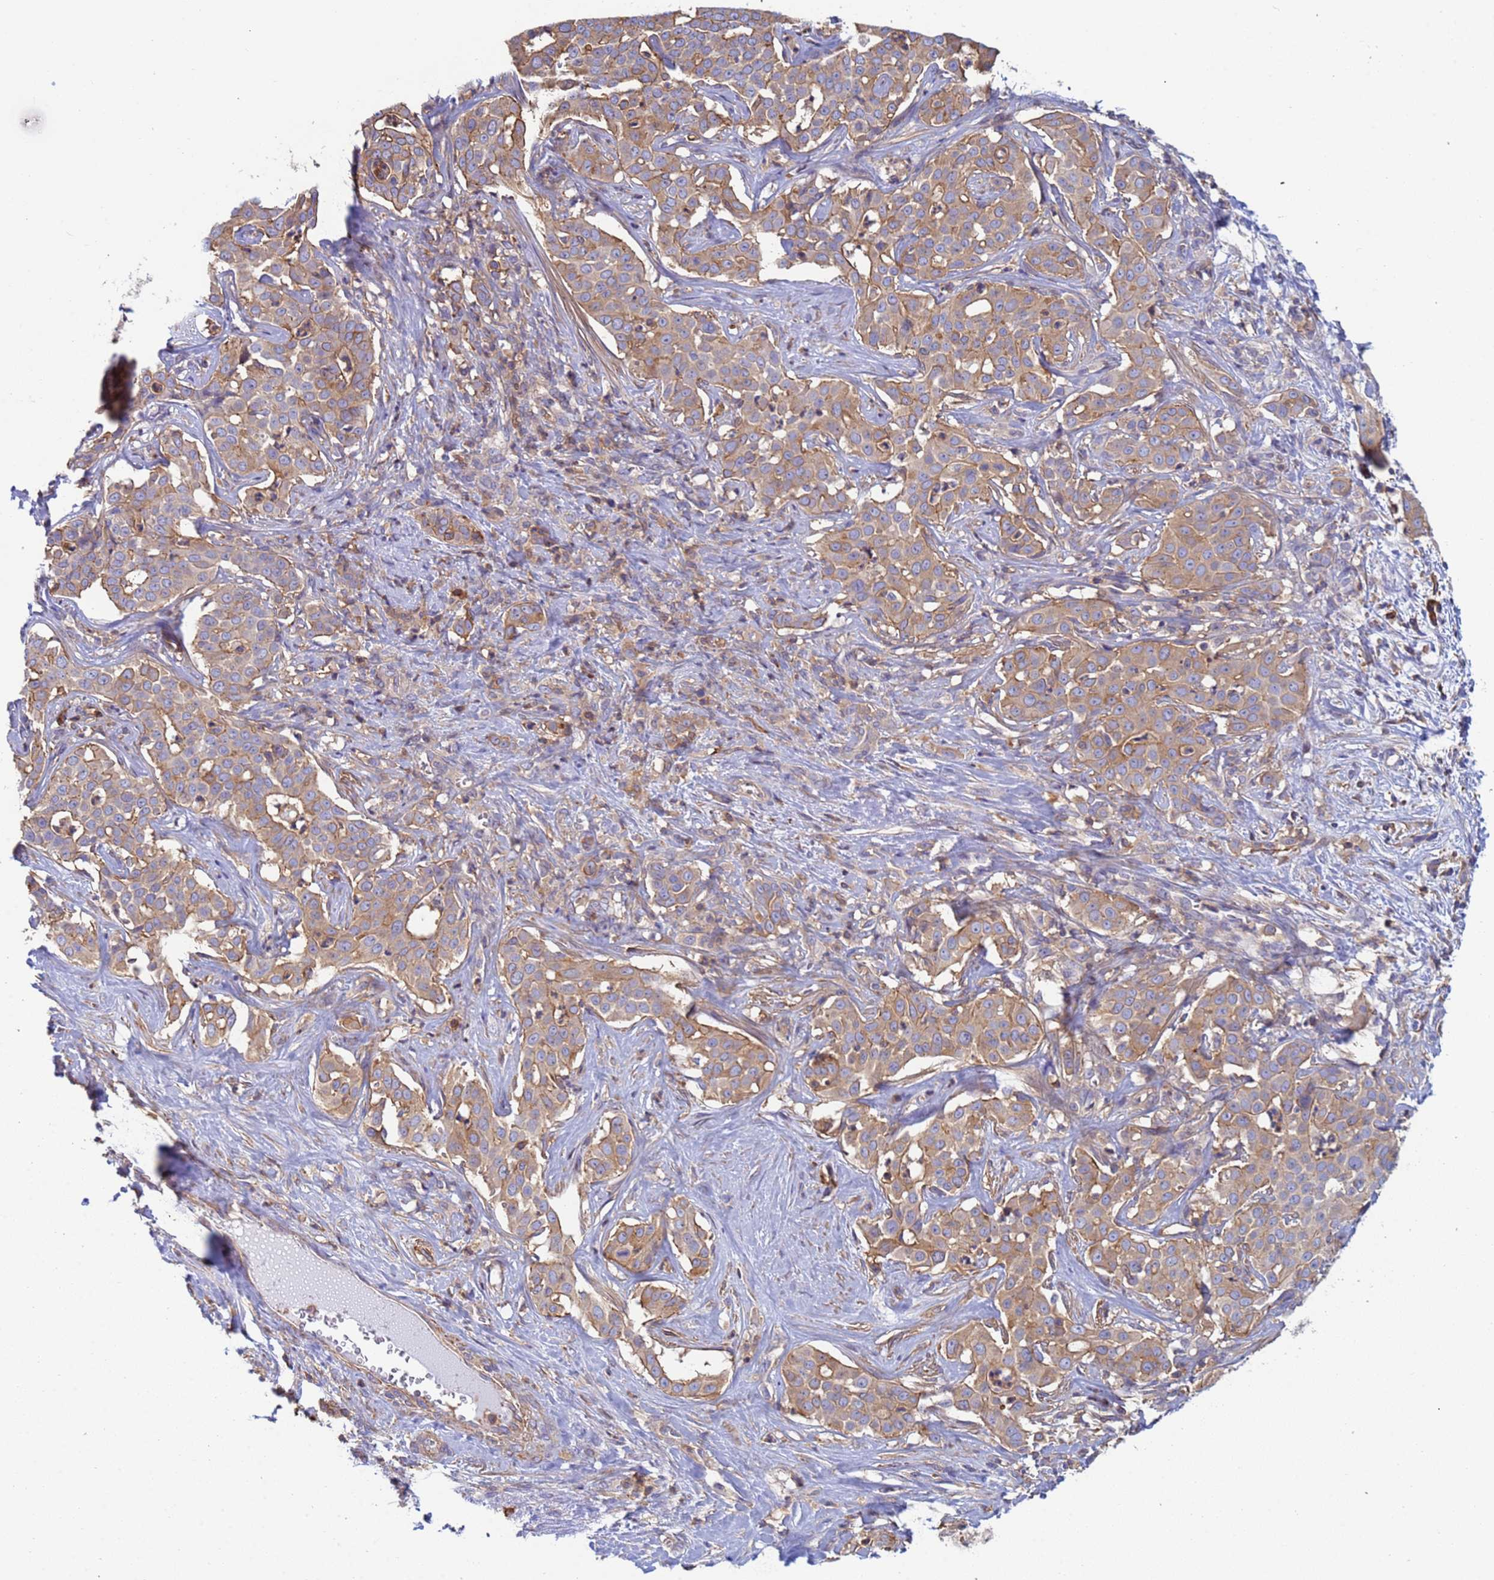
{"staining": {"intensity": "moderate", "quantity": ">75%", "location": "cytoplasmic/membranous"}, "tissue": "liver cancer", "cell_type": "Tumor cells", "image_type": "cancer", "snomed": [{"axis": "morphology", "description": "Cholangiocarcinoma"}, {"axis": "topography", "description": "Liver"}], "caption": "A histopathology image of human liver cancer stained for a protein exhibits moderate cytoplasmic/membranous brown staining in tumor cells.", "gene": "ZNG1B", "patient": {"sex": "male", "age": 67}}